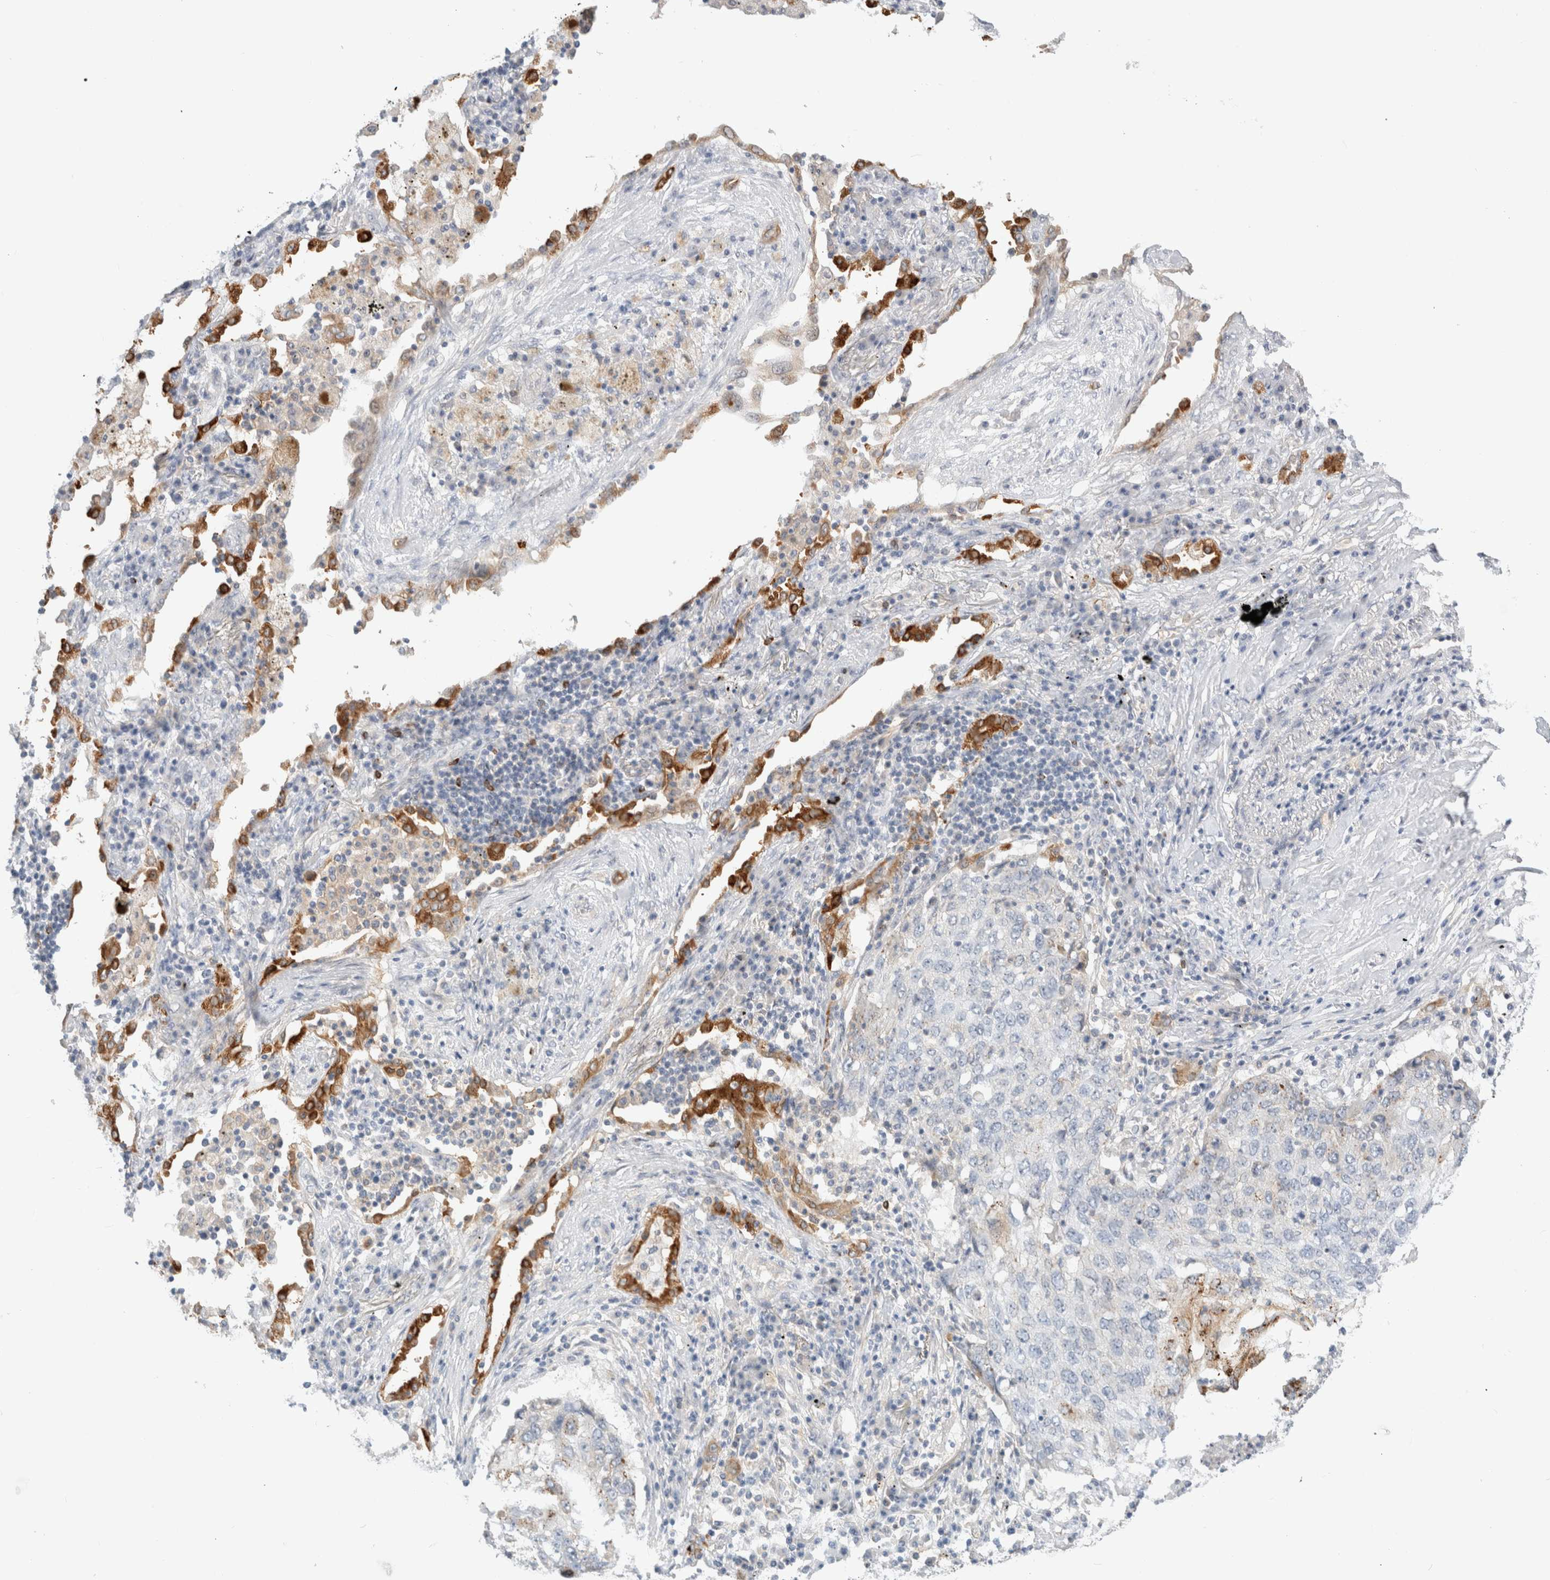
{"staining": {"intensity": "negative", "quantity": "none", "location": "none"}, "tissue": "lung cancer", "cell_type": "Tumor cells", "image_type": "cancer", "snomed": [{"axis": "morphology", "description": "Squamous cell carcinoma, NOS"}, {"axis": "topography", "description": "Lung"}], "caption": "This is a micrograph of IHC staining of lung cancer, which shows no staining in tumor cells.", "gene": "SDR16C5", "patient": {"sex": "female", "age": 63}}